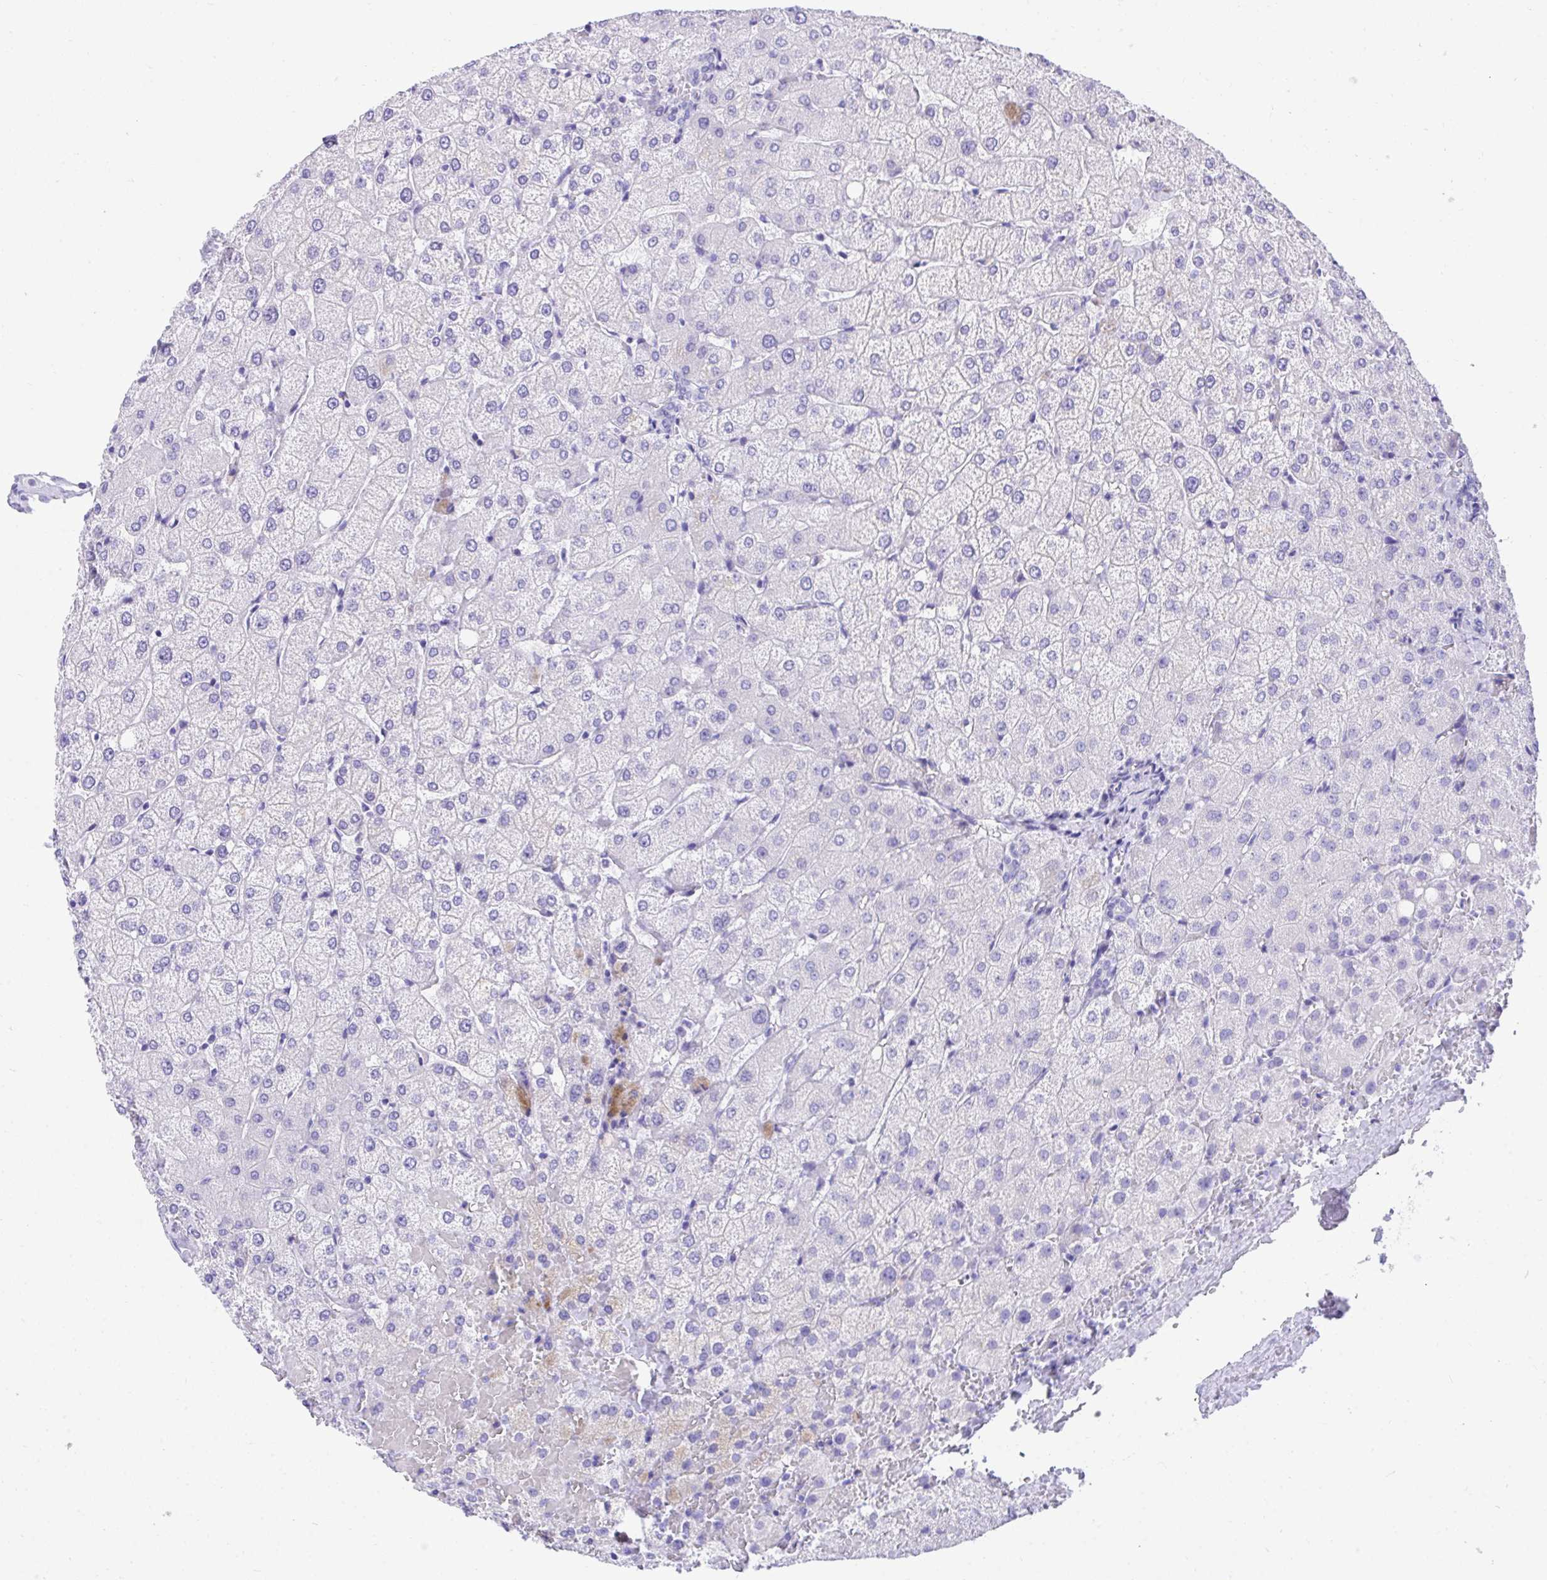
{"staining": {"intensity": "negative", "quantity": "none", "location": "none"}, "tissue": "liver", "cell_type": "Cholangiocytes", "image_type": "normal", "snomed": [{"axis": "morphology", "description": "Normal tissue, NOS"}, {"axis": "topography", "description": "Liver"}], "caption": "High power microscopy histopathology image of an immunohistochemistry photomicrograph of benign liver, revealing no significant positivity in cholangiocytes.", "gene": "KCNN4", "patient": {"sex": "female", "age": 54}}